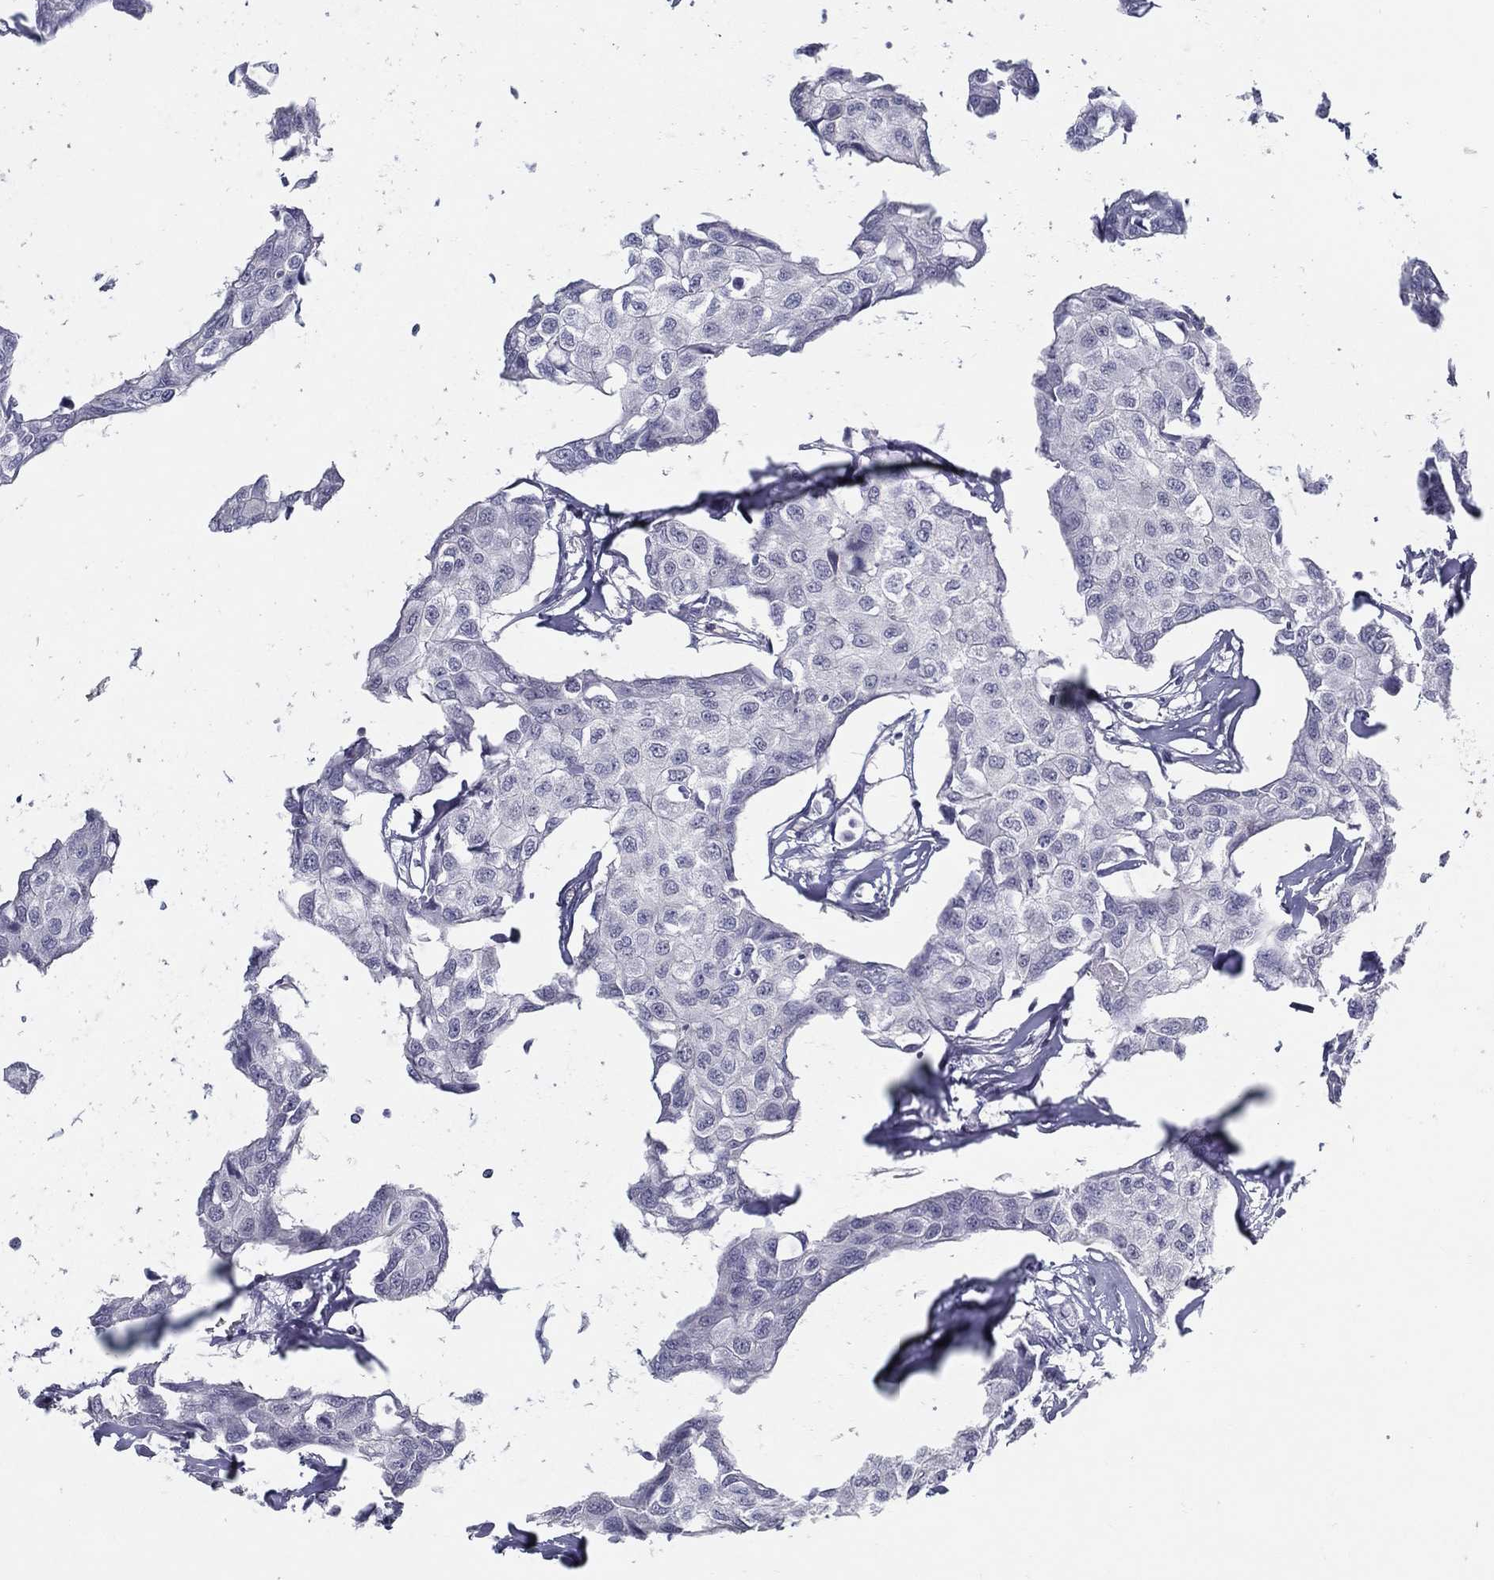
{"staining": {"intensity": "negative", "quantity": "none", "location": "none"}, "tissue": "breast cancer", "cell_type": "Tumor cells", "image_type": "cancer", "snomed": [{"axis": "morphology", "description": "Duct carcinoma"}, {"axis": "topography", "description": "Breast"}], "caption": "Immunohistochemical staining of breast cancer reveals no significant positivity in tumor cells. The staining was performed using DAB to visualize the protein expression in brown, while the nuclei were stained in blue with hematoxylin (Magnification: 20x).", "gene": "ACE2", "patient": {"sex": "female", "age": 80}}